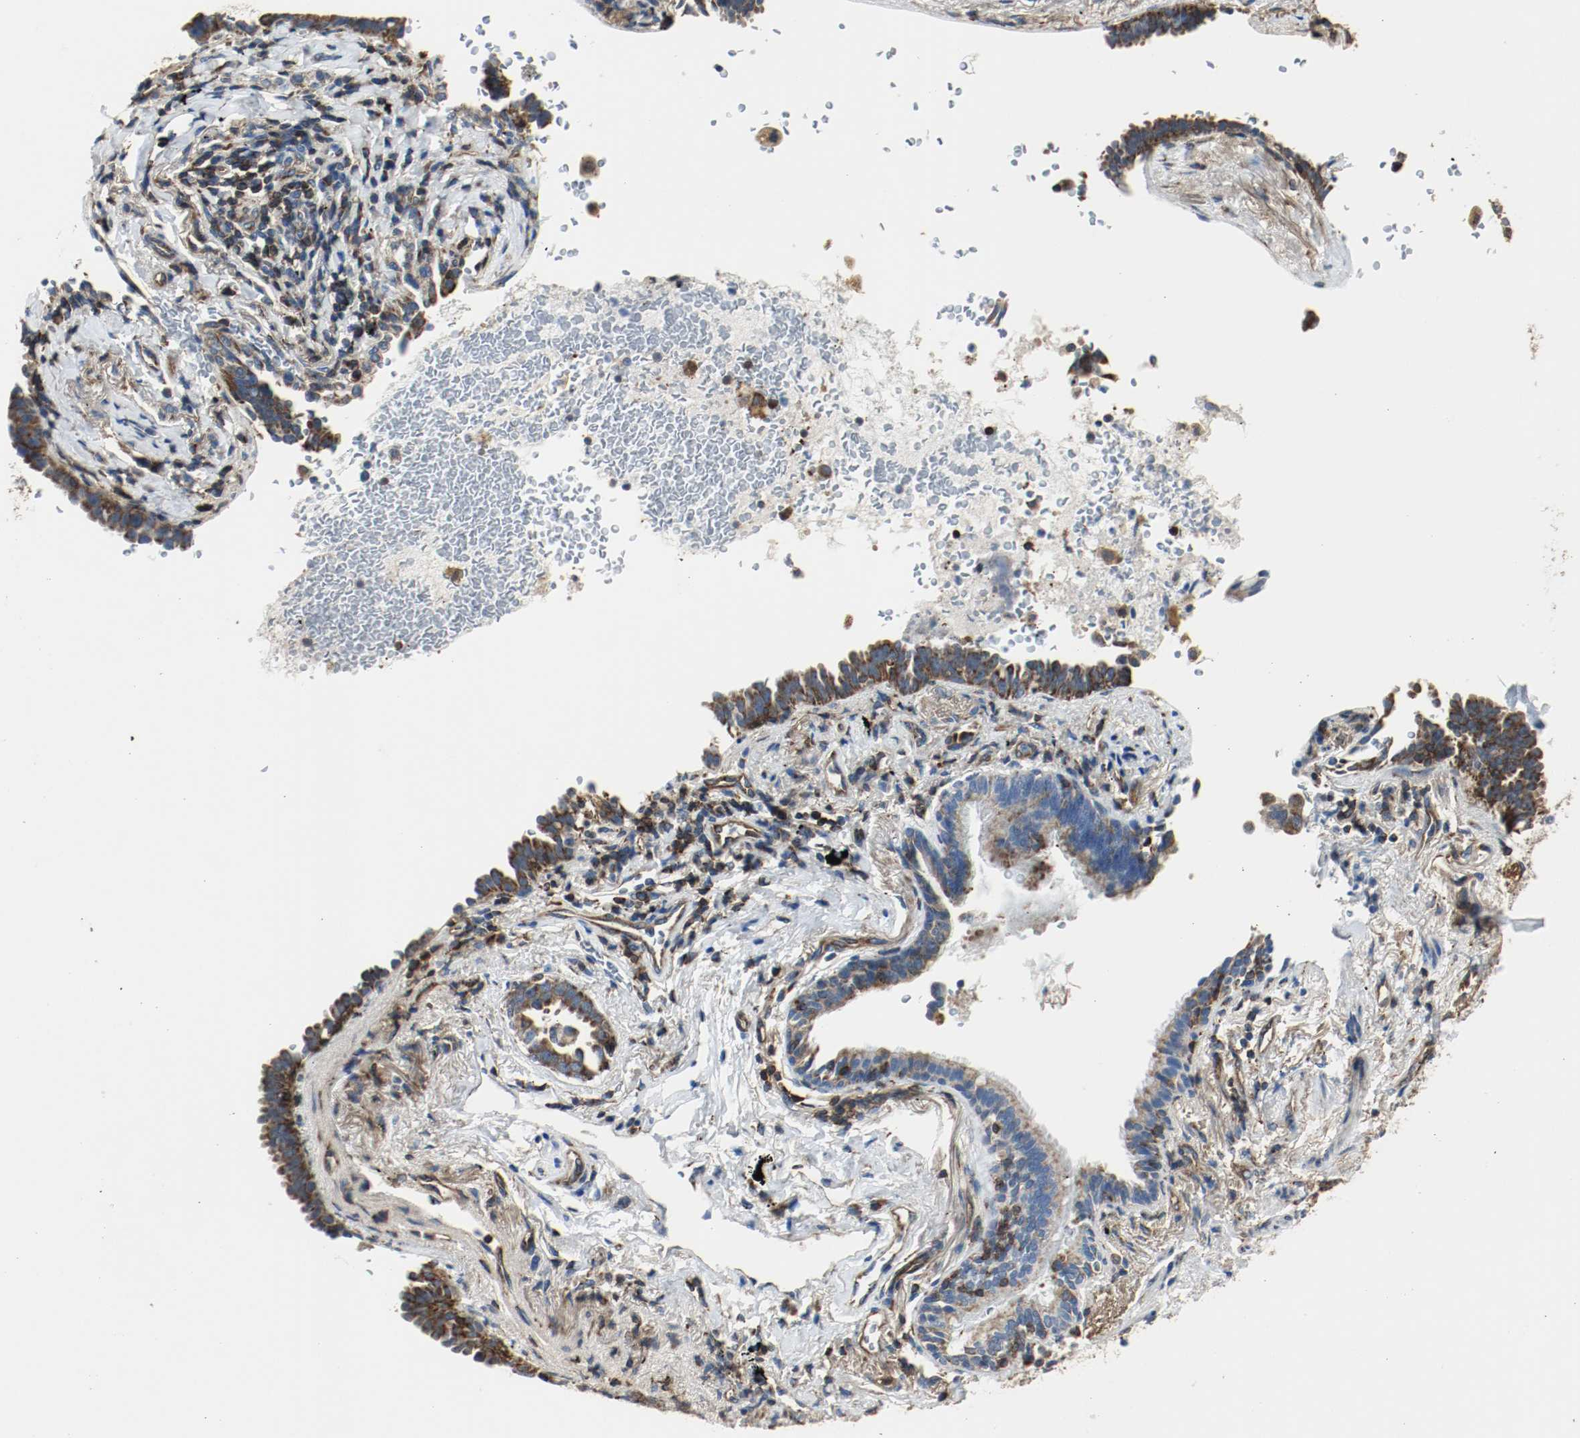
{"staining": {"intensity": "strong", "quantity": ">75%", "location": "cytoplasmic/membranous"}, "tissue": "lung cancer", "cell_type": "Tumor cells", "image_type": "cancer", "snomed": [{"axis": "morphology", "description": "Adenocarcinoma, NOS"}, {"axis": "topography", "description": "Lung"}], "caption": "Protein staining demonstrates strong cytoplasmic/membranous positivity in approximately >75% of tumor cells in lung cancer.", "gene": "PLCG1", "patient": {"sex": "female", "age": 64}}